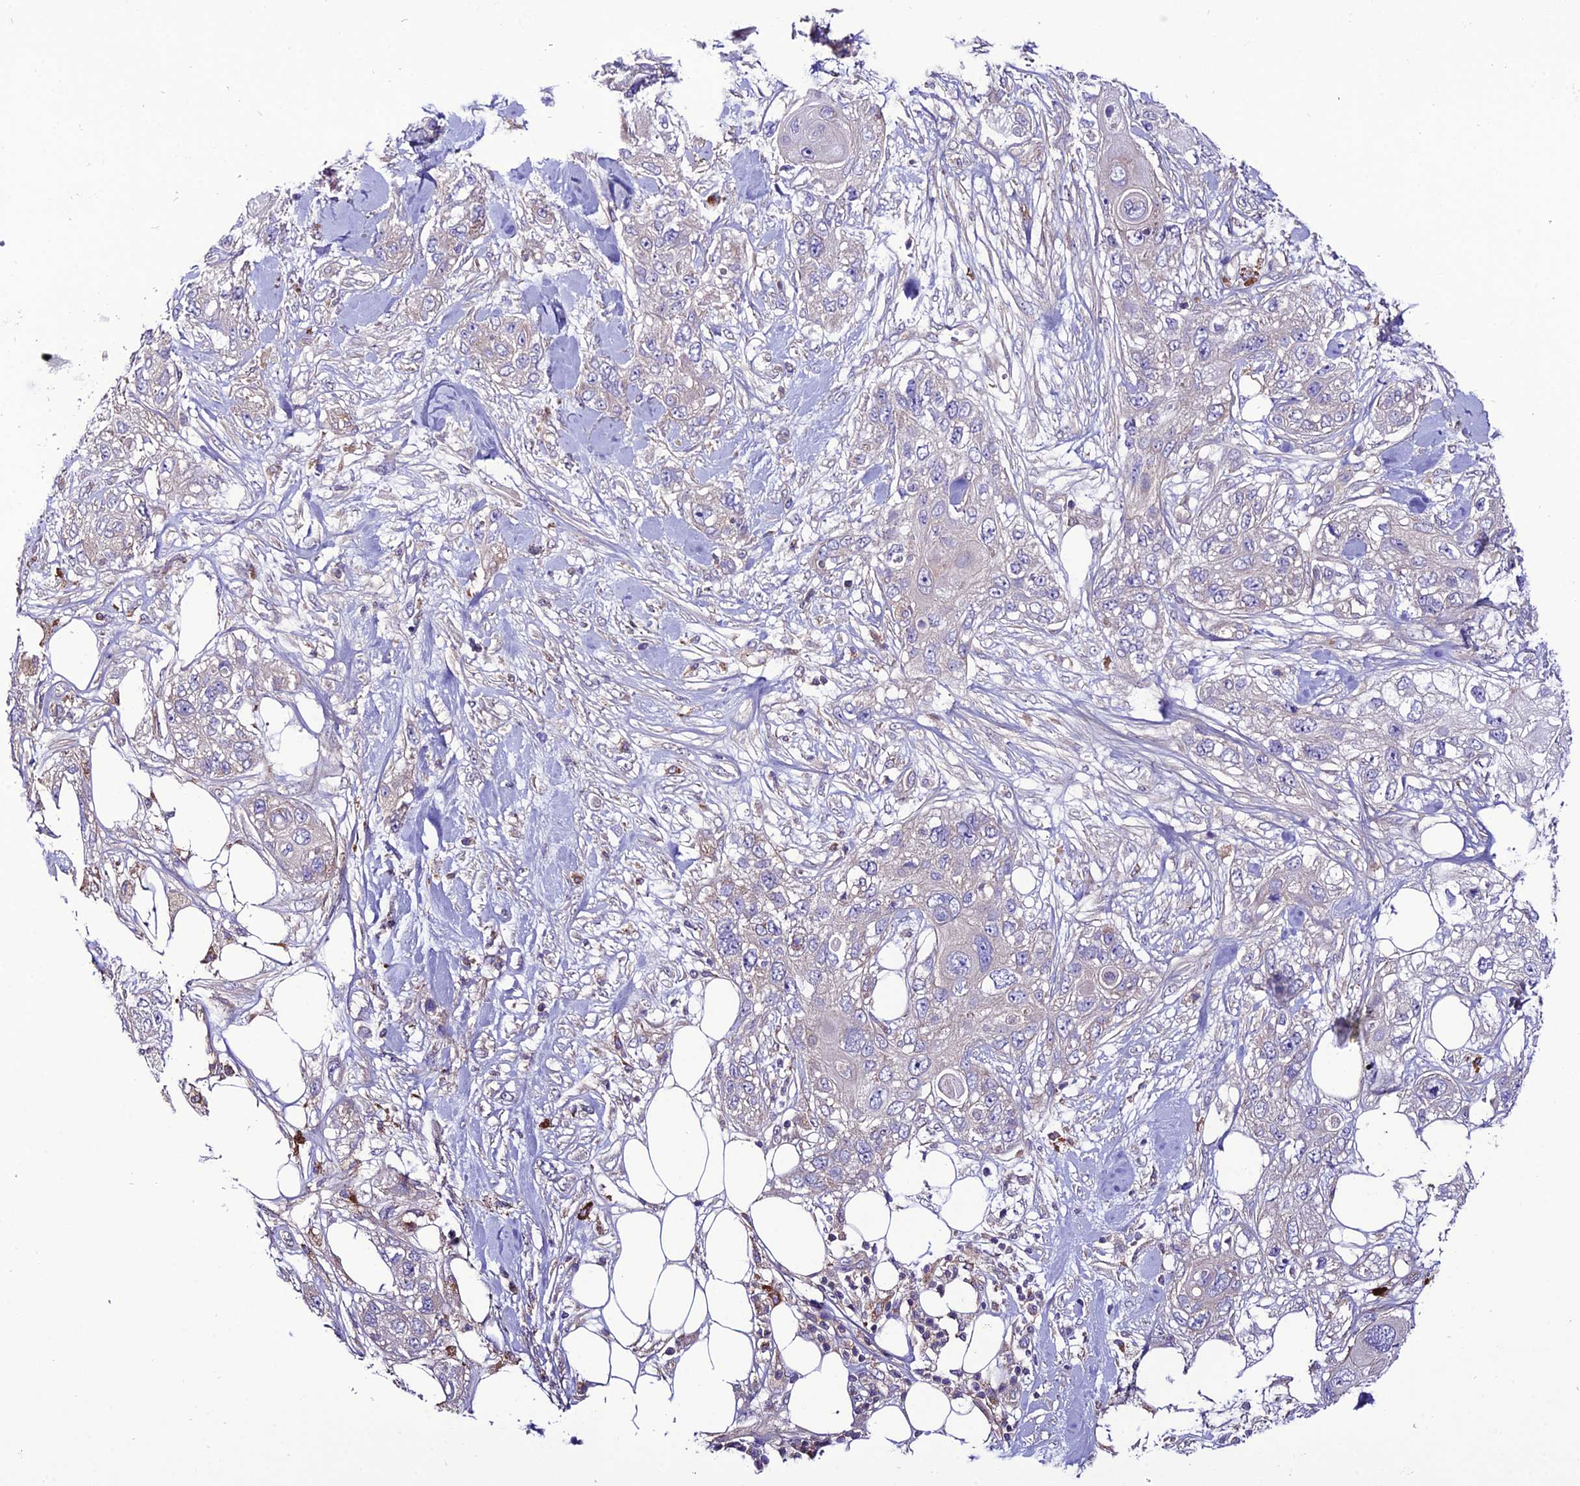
{"staining": {"intensity": "negative", "quantity": "none", "location": "none"}, "tissue": "skin cancer", "cell_type": "Tumor cells", "image_type": "cancer", "snomed": [{"axis": "morphology", "description": "Normal tissue, NOS"}, {"axis": "morphology", "description": "Squamous cell carcinoma, NOS"}, {"axis": "topography", "description": "Skin"}], "caption": "Immunohistochemical staining of human skin squamous cell carcinoma demonstrates no significant expression in tumor cells.", "gene": "PPIL3", "patient": {"sex": "male", "age": 72}}